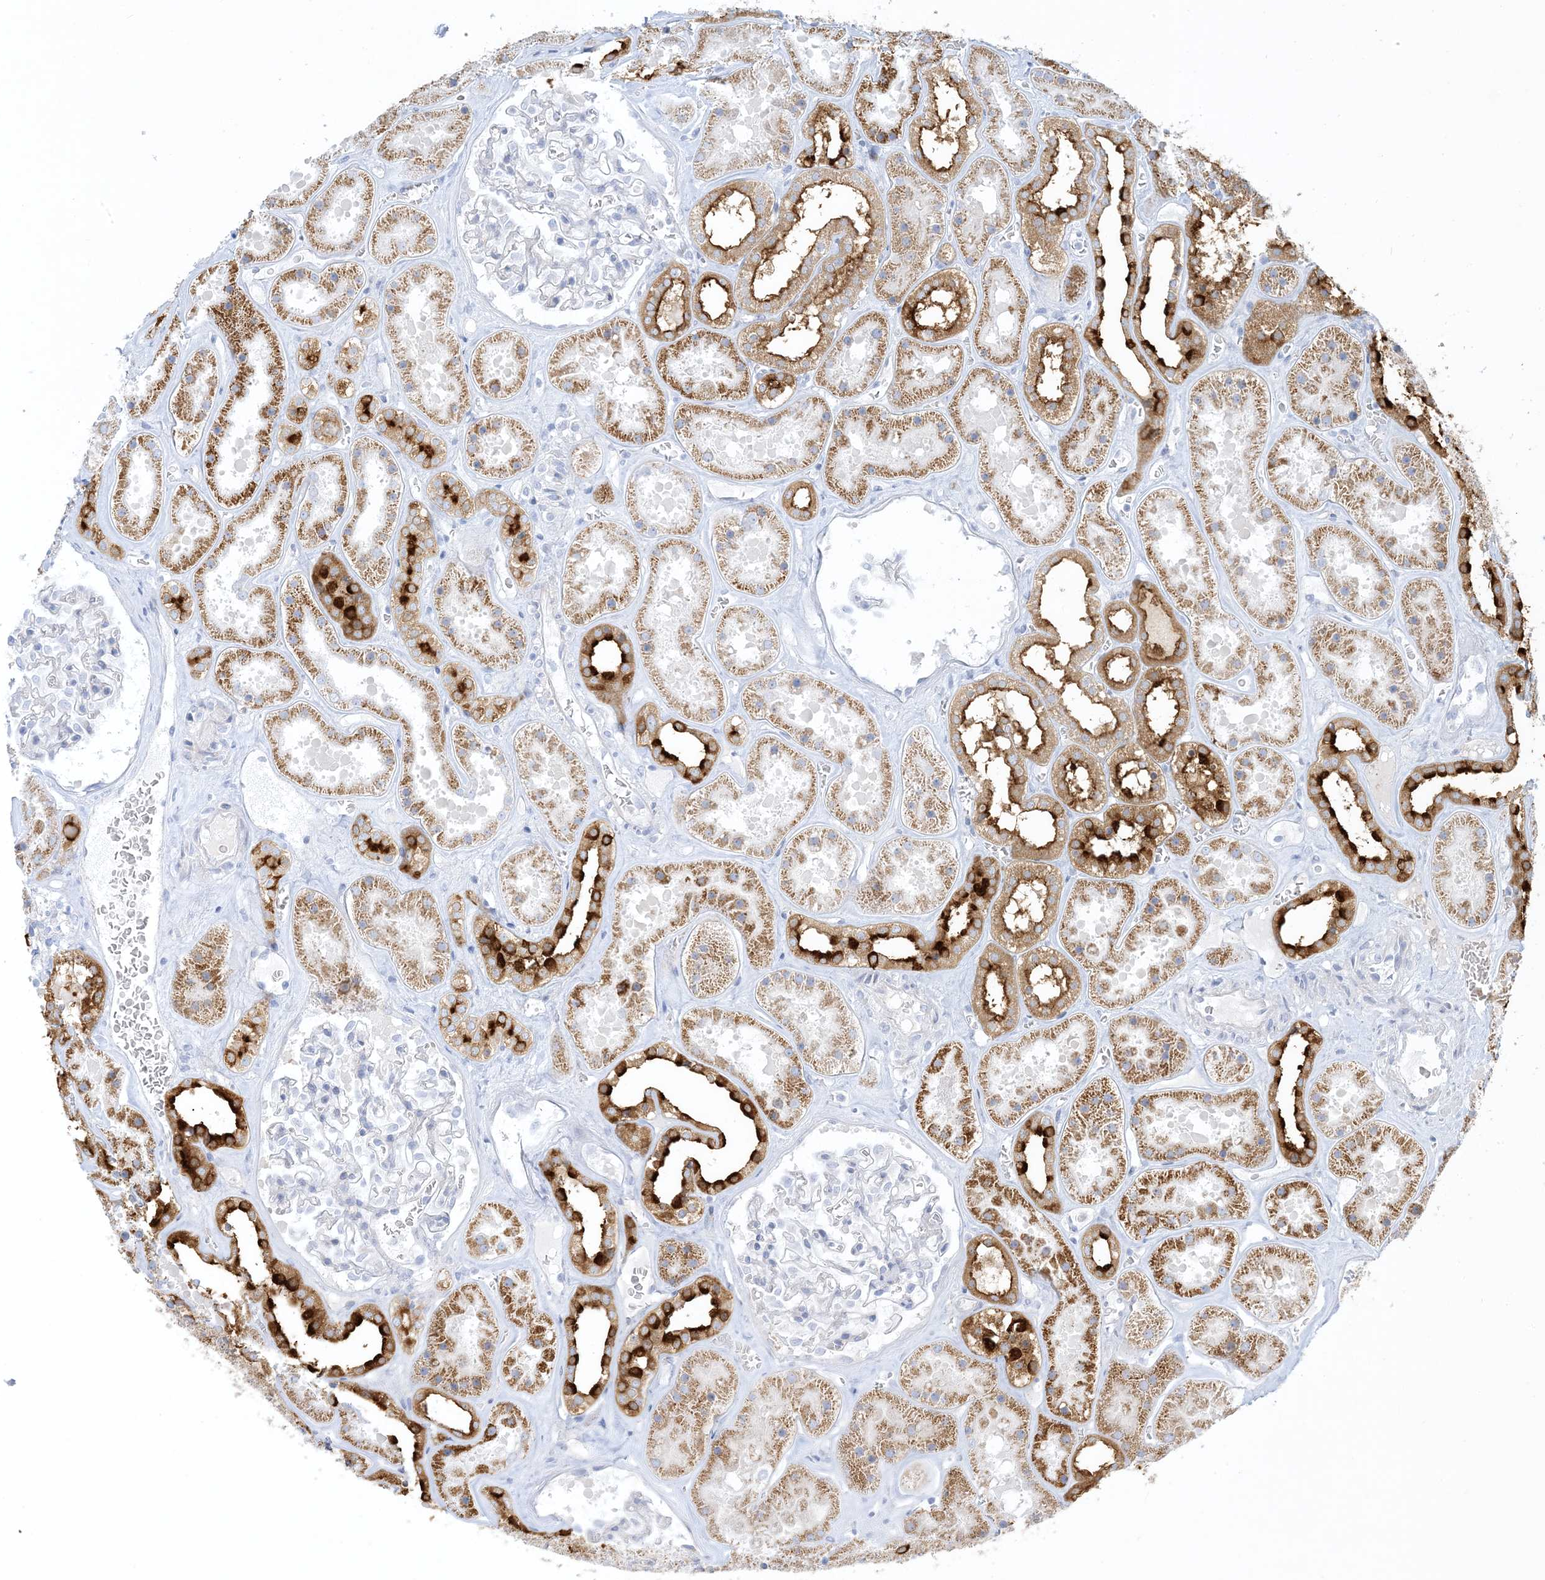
{"staining": {"intensity": "negative", "quantity": "none", "location": "none"}, "tissue": "kidney", "cell_type": "Cells in glomeruli", "image_type": "normal", "snomed": [{"axis": "morphology", "description": "Normal tissue, NOS"}, {"axis": "topography", "description": "Kidney"}], "caption": "IHC photomicrograph of unremarkable kidney: human kidney stained with DAB displays no significant protein staining in cells in glomeruli. (IHC, brightfield microscopy, high magnification).", "gene": "XIRP2", "patient": {"sex": "female", "age": 41}}